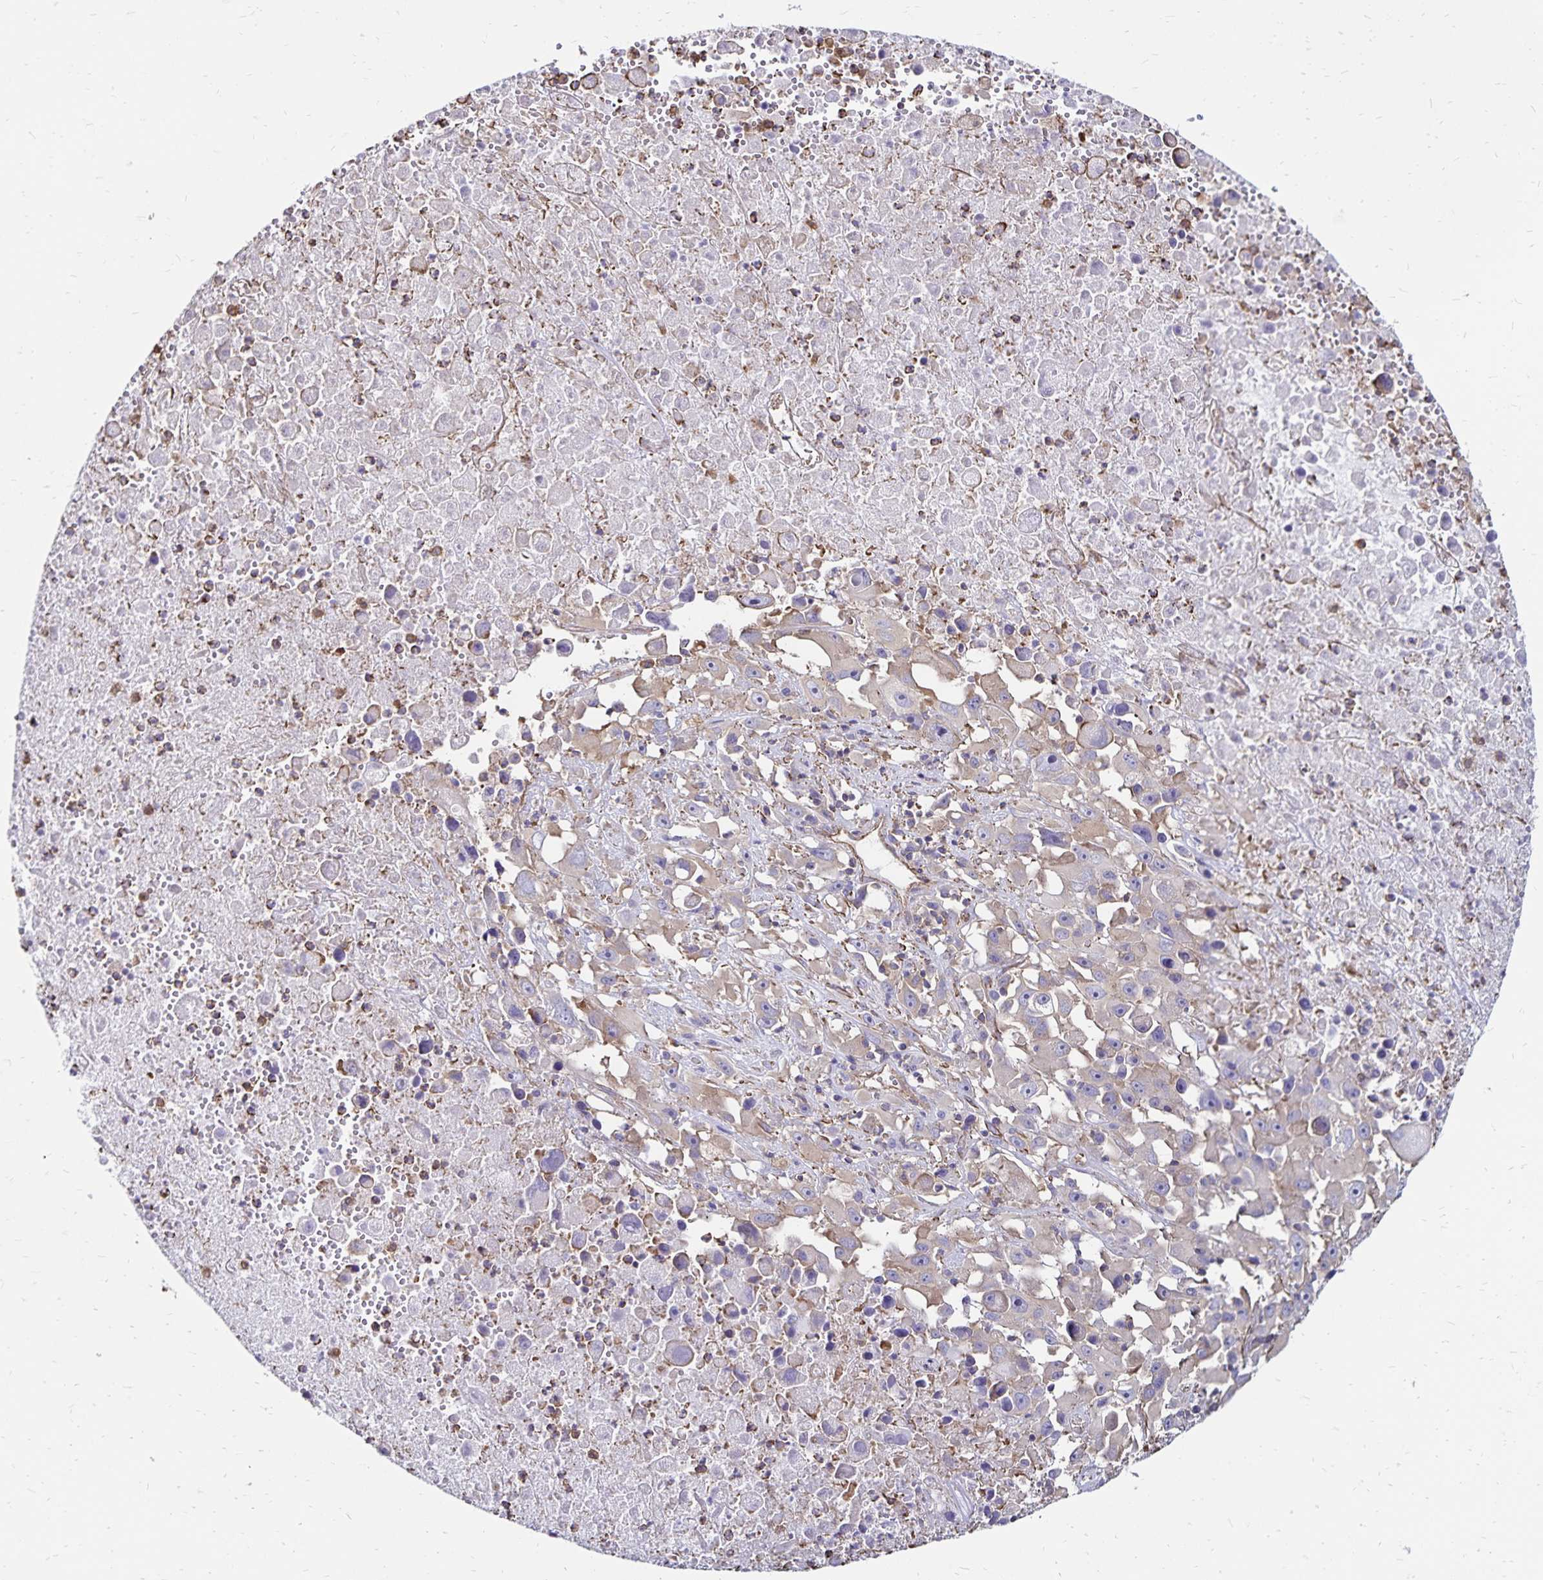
{"staining": {"intensity": "negative", "quantity": "none", "location": "none"}, "tissue": "melanoma", "cell_type": "Tumor cells", "image_type": "cancer", "snomed": [{"axis": "morphology", "description": "Malignant melanoma, Metastatic site"}, {"axis": "topography", "description": "Soft tissue"}], "caption": "IHC photomicrograph of malignant melanoma (metastatic site) stained for a protein (brown), which shows no staining in tumor cells.", "gene": "RPRML", "patient": {"sex": "male", "age": 50}}